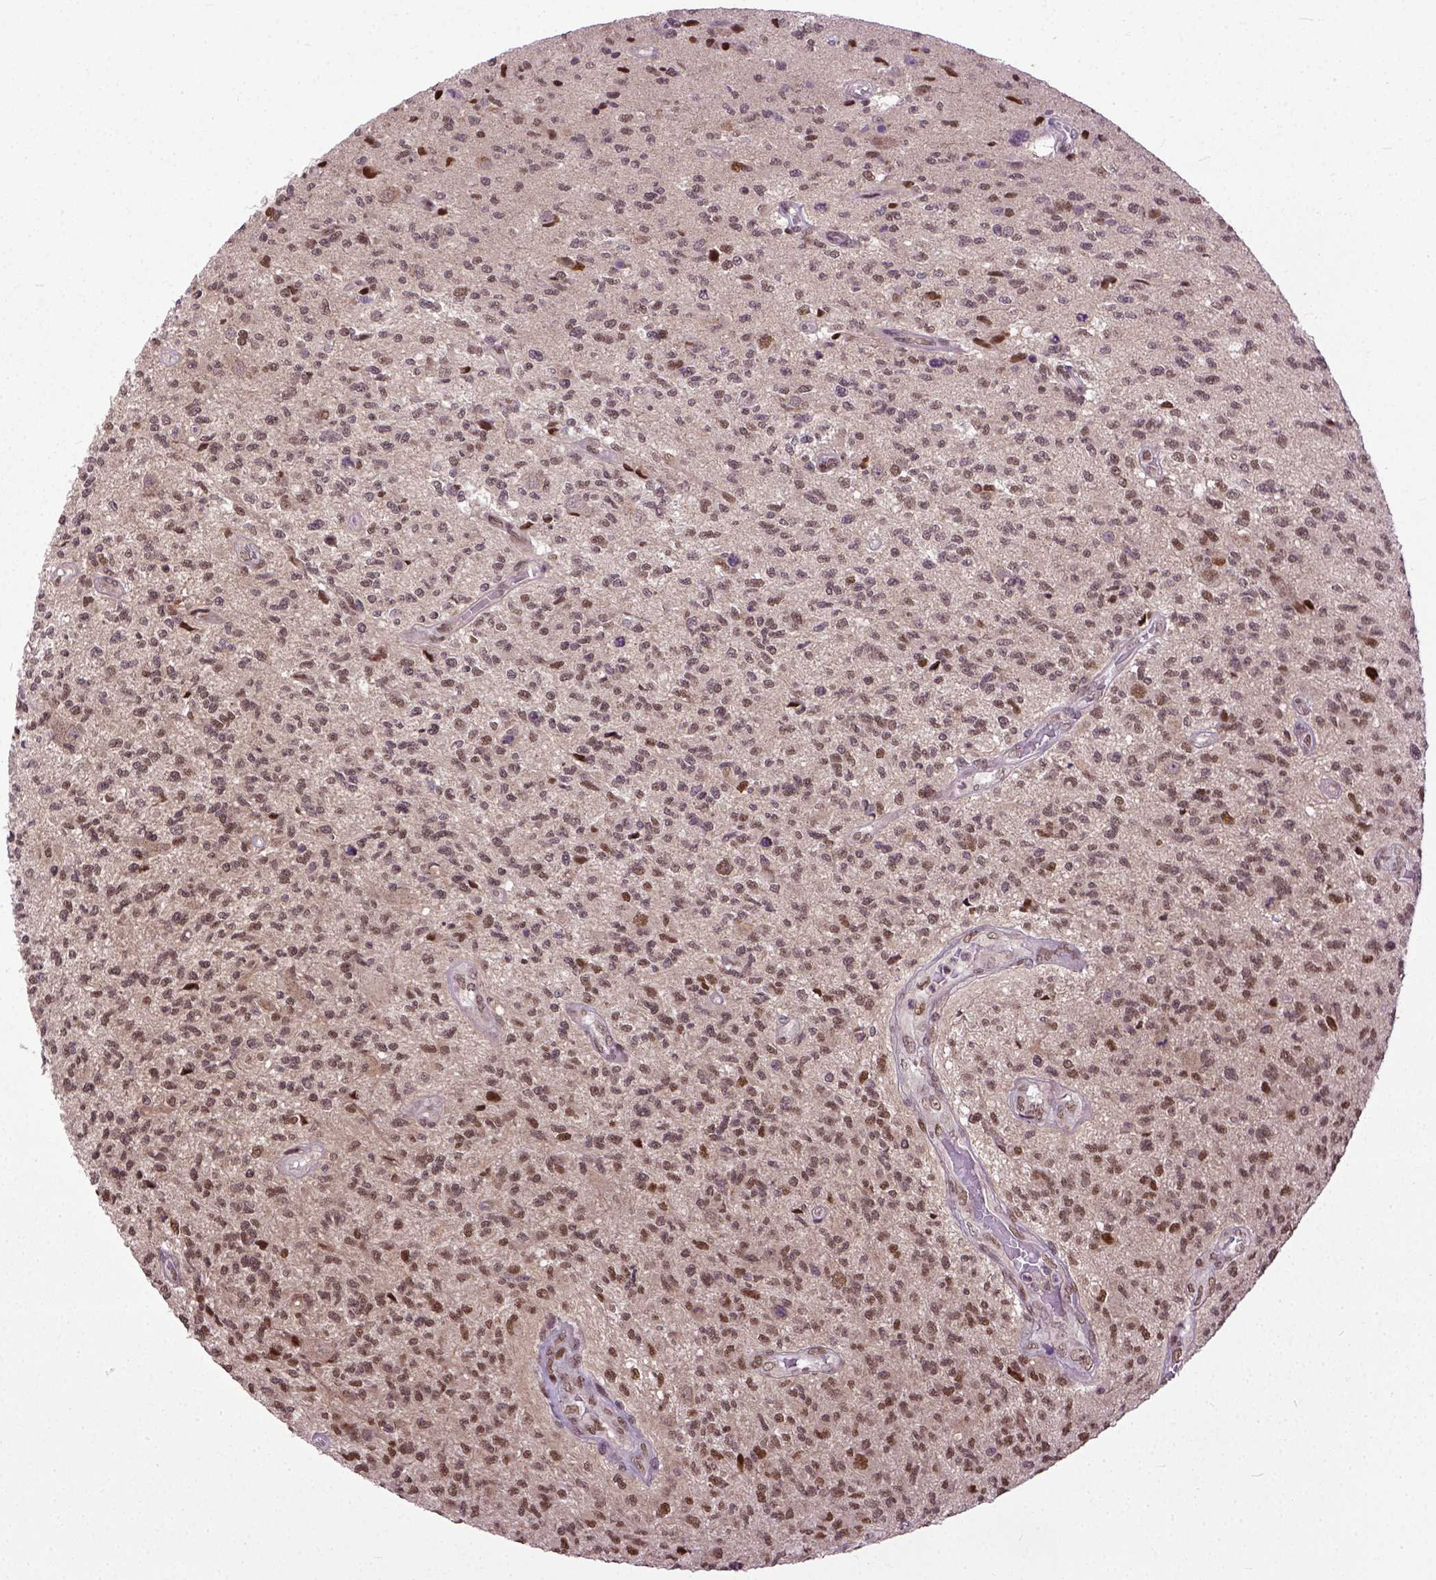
{"staining": {"intensity": "moderate", "quantity": "25%-75%", "location": "nuclear"}, "tissue": "glioma", "cell_type": "Tumor cells", "image_type": "cancer", "snomed": [{"axis": "morphology", "description": "Glioma, malignant, High grade"}, {"axis": "topography", "description": "Brain"}], "caption": "Malignant high-grade glioma stained with a brown dye exhibits moderate nuclear positive positivity in about 25%-75% of tumor cells.", "gene": "UBA3", "patient": {"sex": "male", "age": 56}}